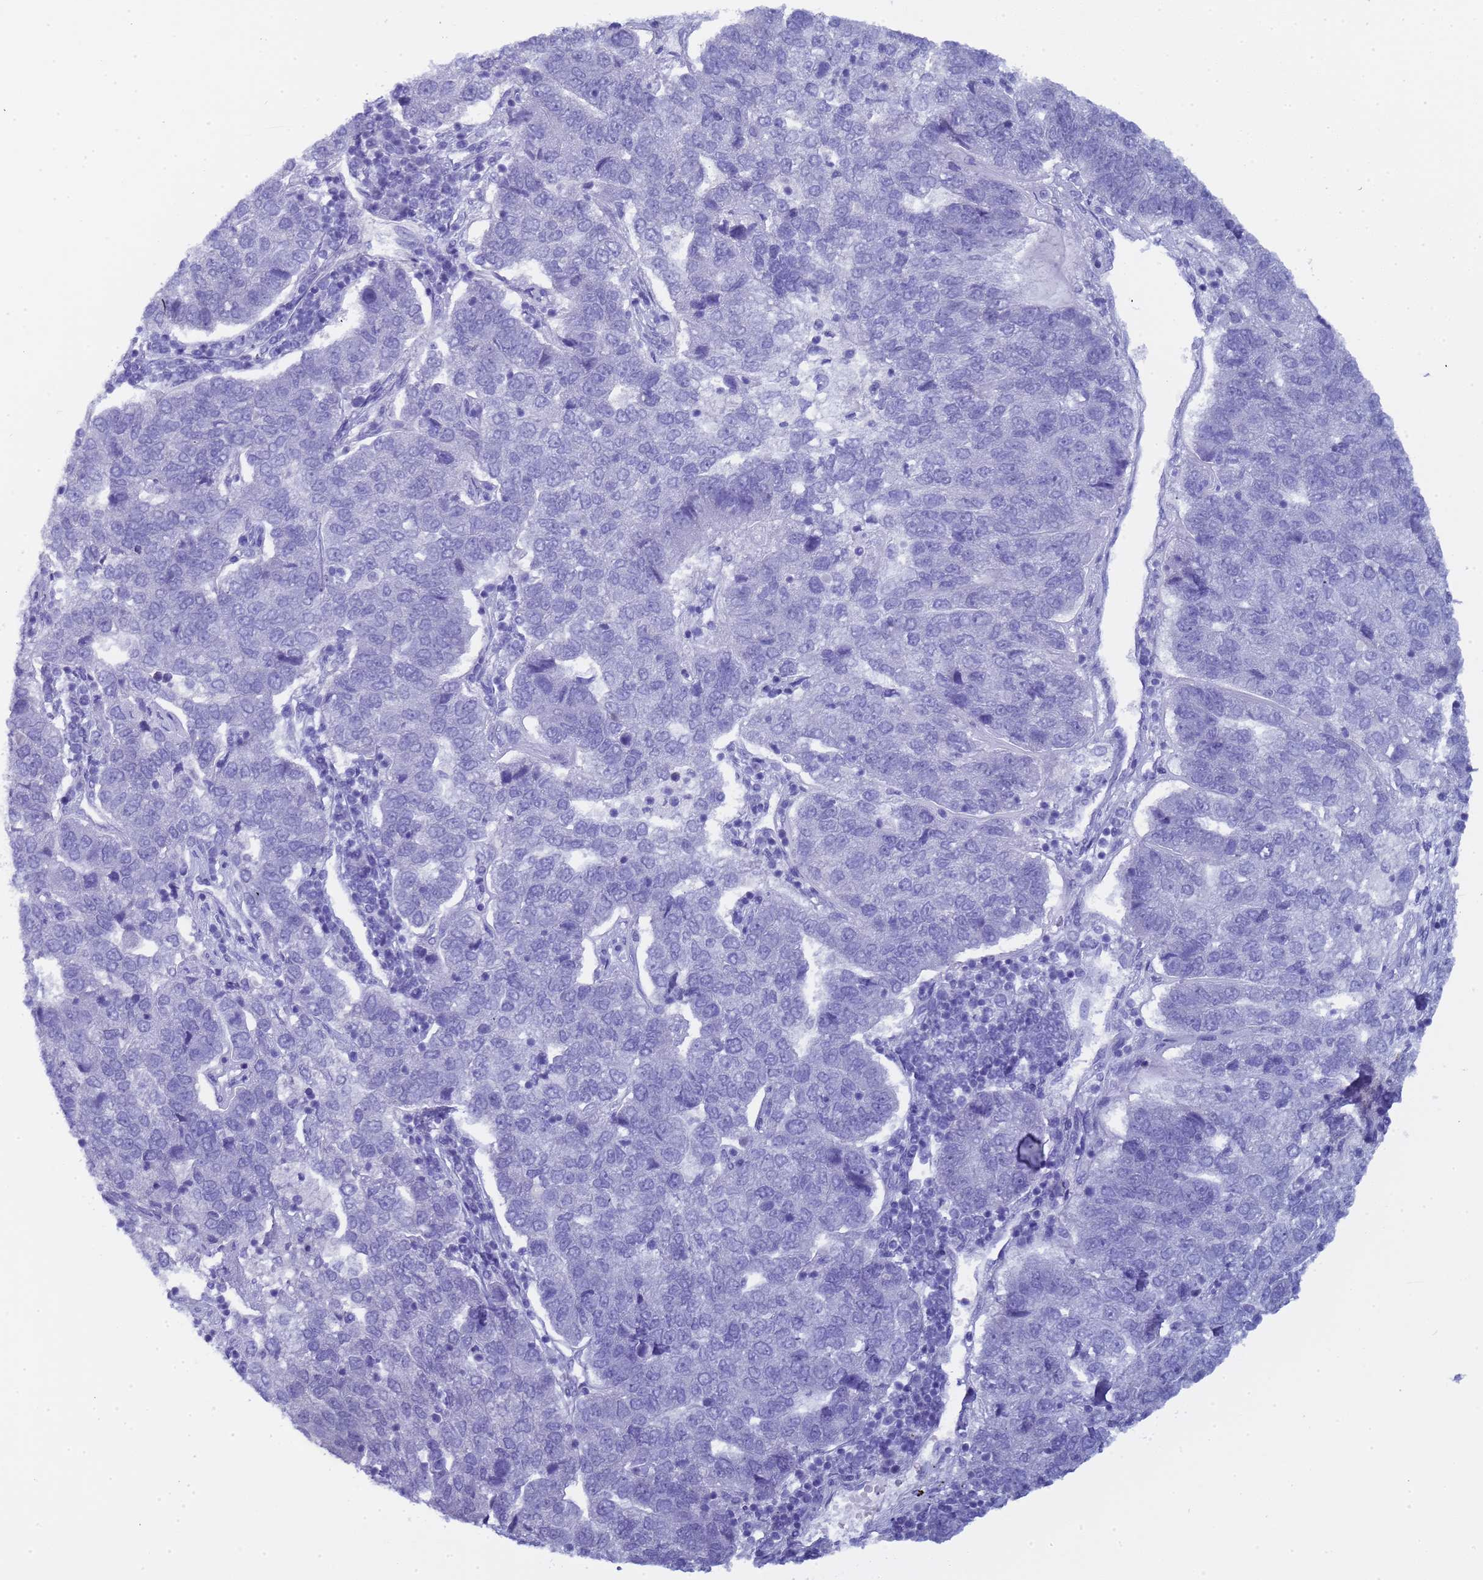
{"staining": {"intensity": "negative", "quantity": "none", "location": "none"}, "tissue": "pancreatic cancer", "cell_type": "Tumor cells", "image_type": "cancer", "snomed": [{"axis": "morphology", "description": "Adenocarcinoma, NOS"}, {"axis": "topography", "description": "Pancreas"}], "caption": "Tumor cells are negative for brown protein staining in adenocarcinoma (pancreatic).", "gene": "CTRC", "patient": {"sex": "female", "age": 61}}